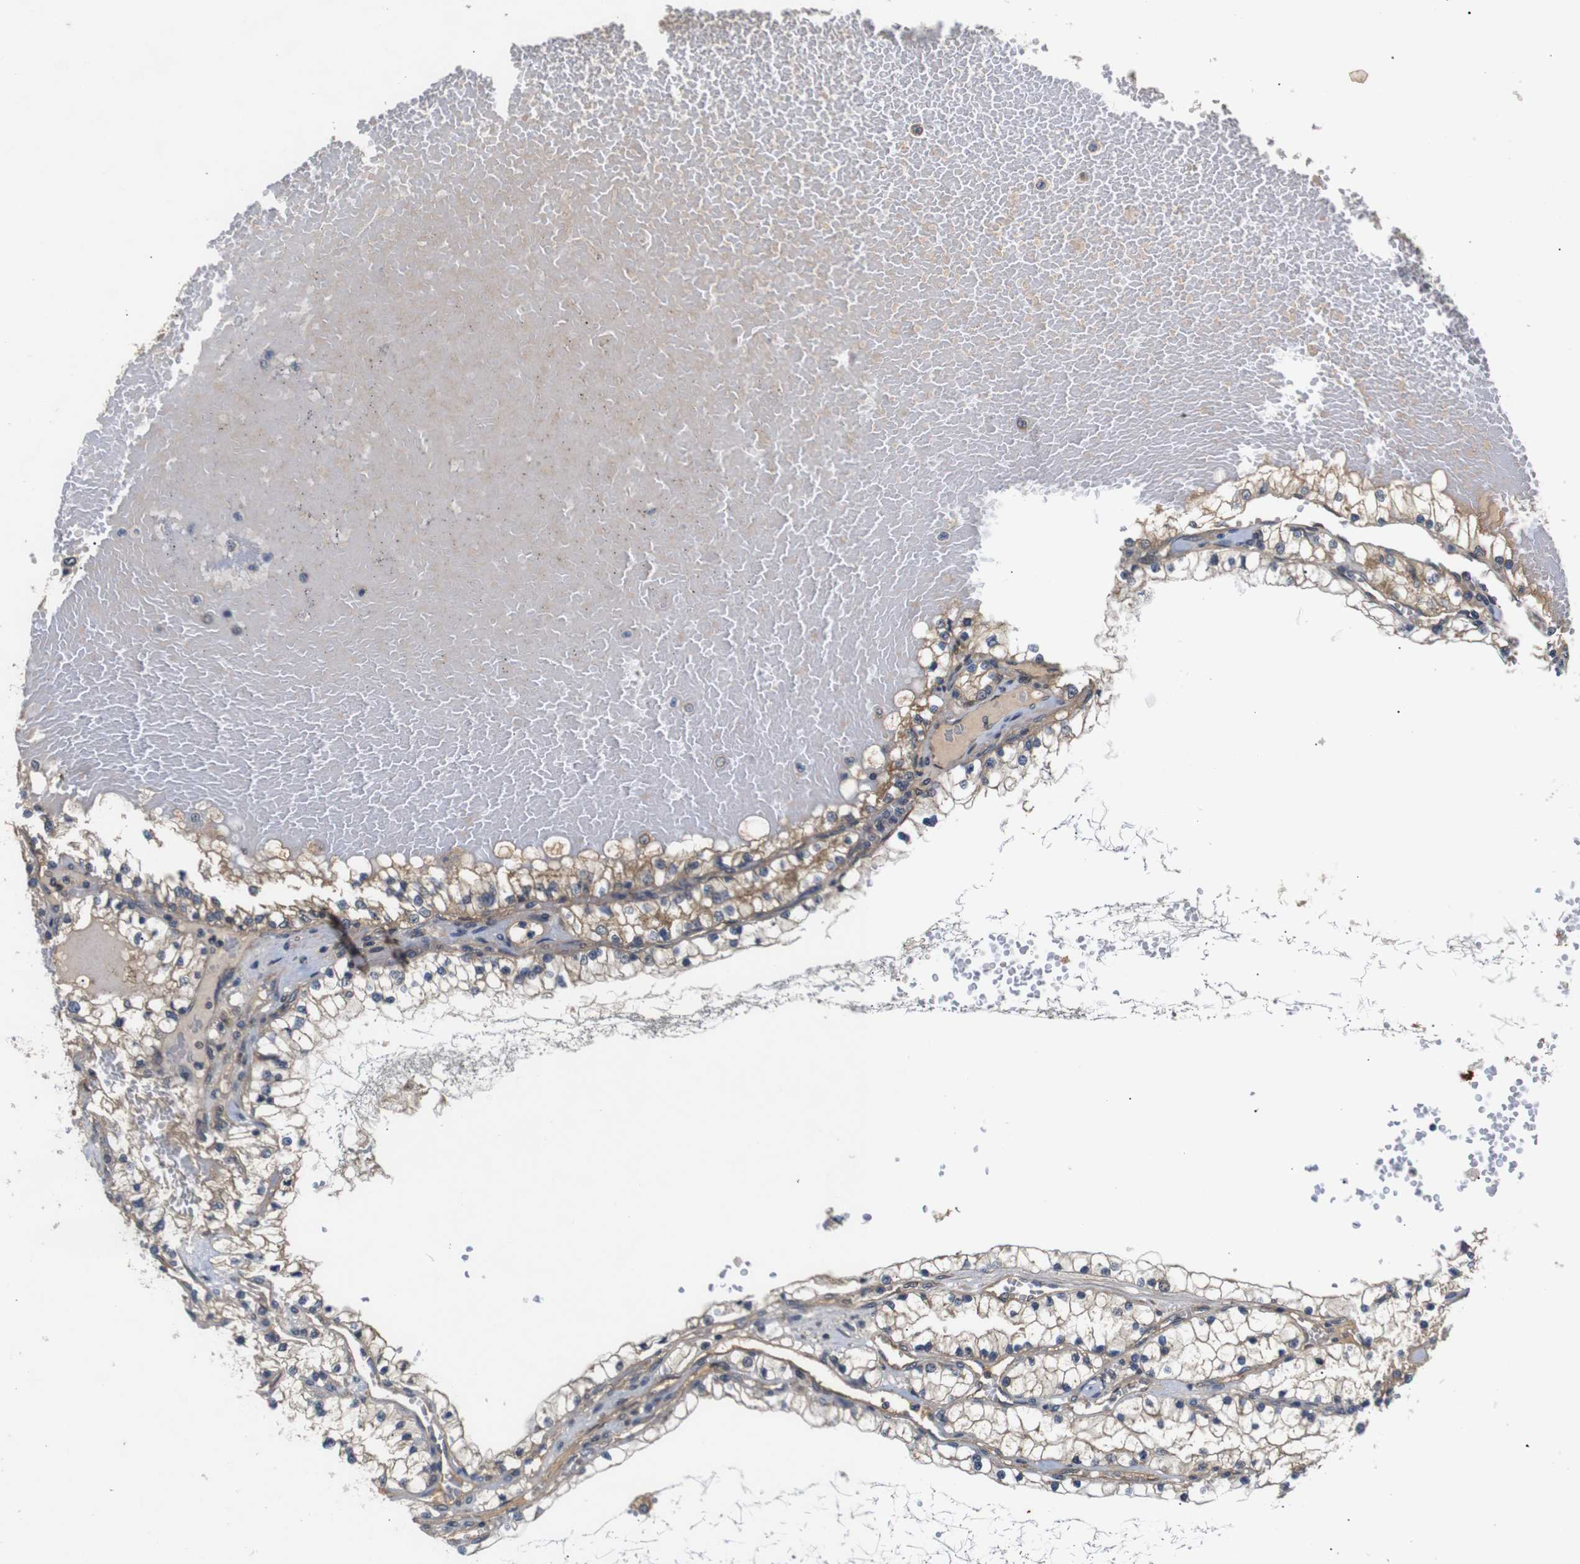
{"staining": {"intensity": "weak", "quantity": "<25%", "location": "cytoplasmic/membranous"}, "tissue": "renal cancer", "cell_type": "Tumor cells", "image_type": "cancer", "snomed": [{"axis": "morphology", "description": "Adenocarcinoma, NOS"}, {"axis": "topography", "description": "Kidney"}], "caption": "Immunohistochemical staining of human adenocarcinoma (renal) exhibits no significant positivity in tumor cells.", "gene": "RIPK1", "patient": {"sex": "male", "age": 68}}